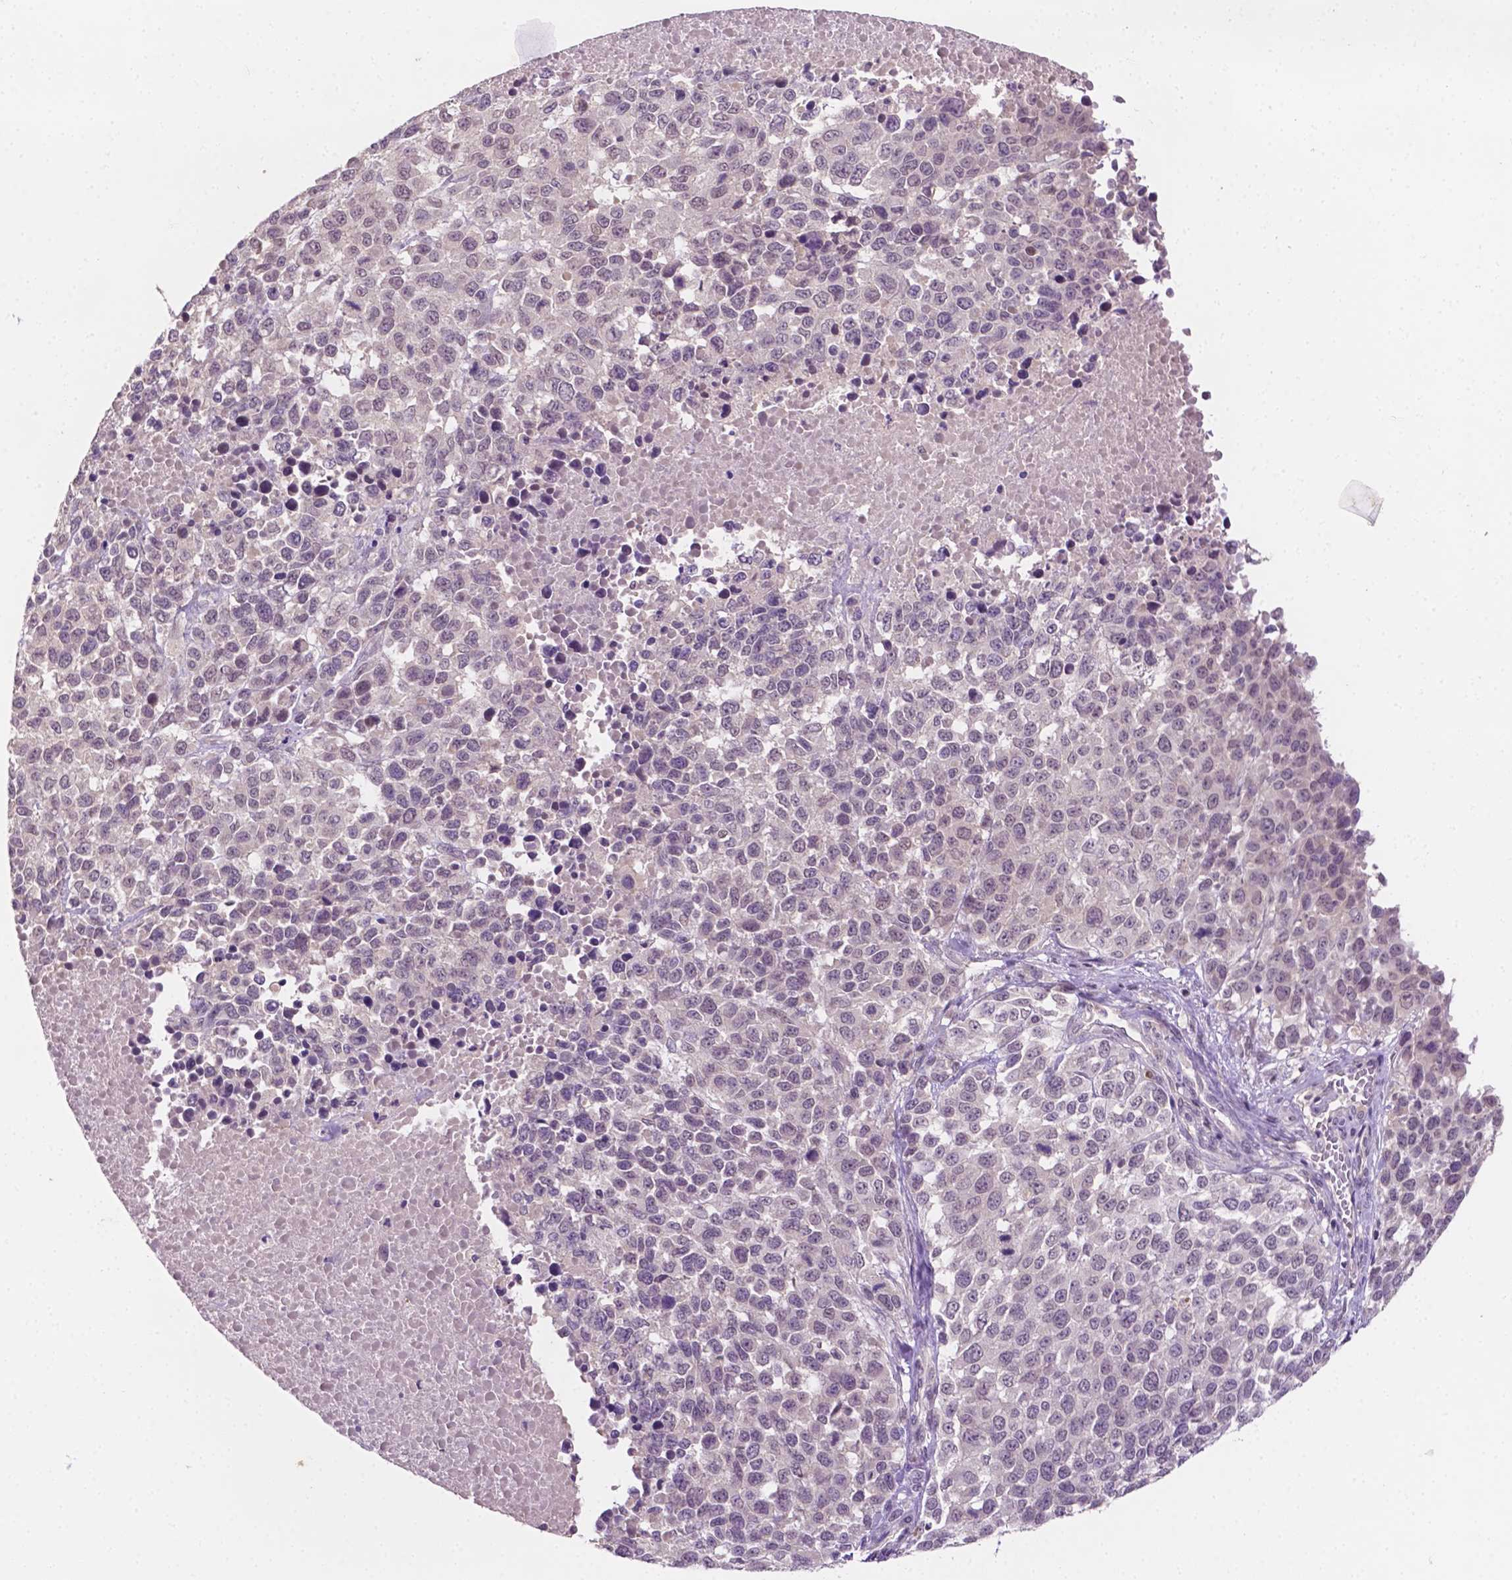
{"staining": {"intensity": "negative", "quantity": "none", "location": "none"}, "tissue": "melanoma", "cell_type": "Tumor cells", "image_type": "cancer", "snomed": [{"axis": "morphology", "description": "Malignant melanoma, Metastatic site"}, {"axis": "topography", "description": "Skin"}], "caption": "The photomicrograph demonstrates no staining of tumor cells in melanoma.", "gene": "MROH6", "patient": {"sex": "male", "age": 84}}